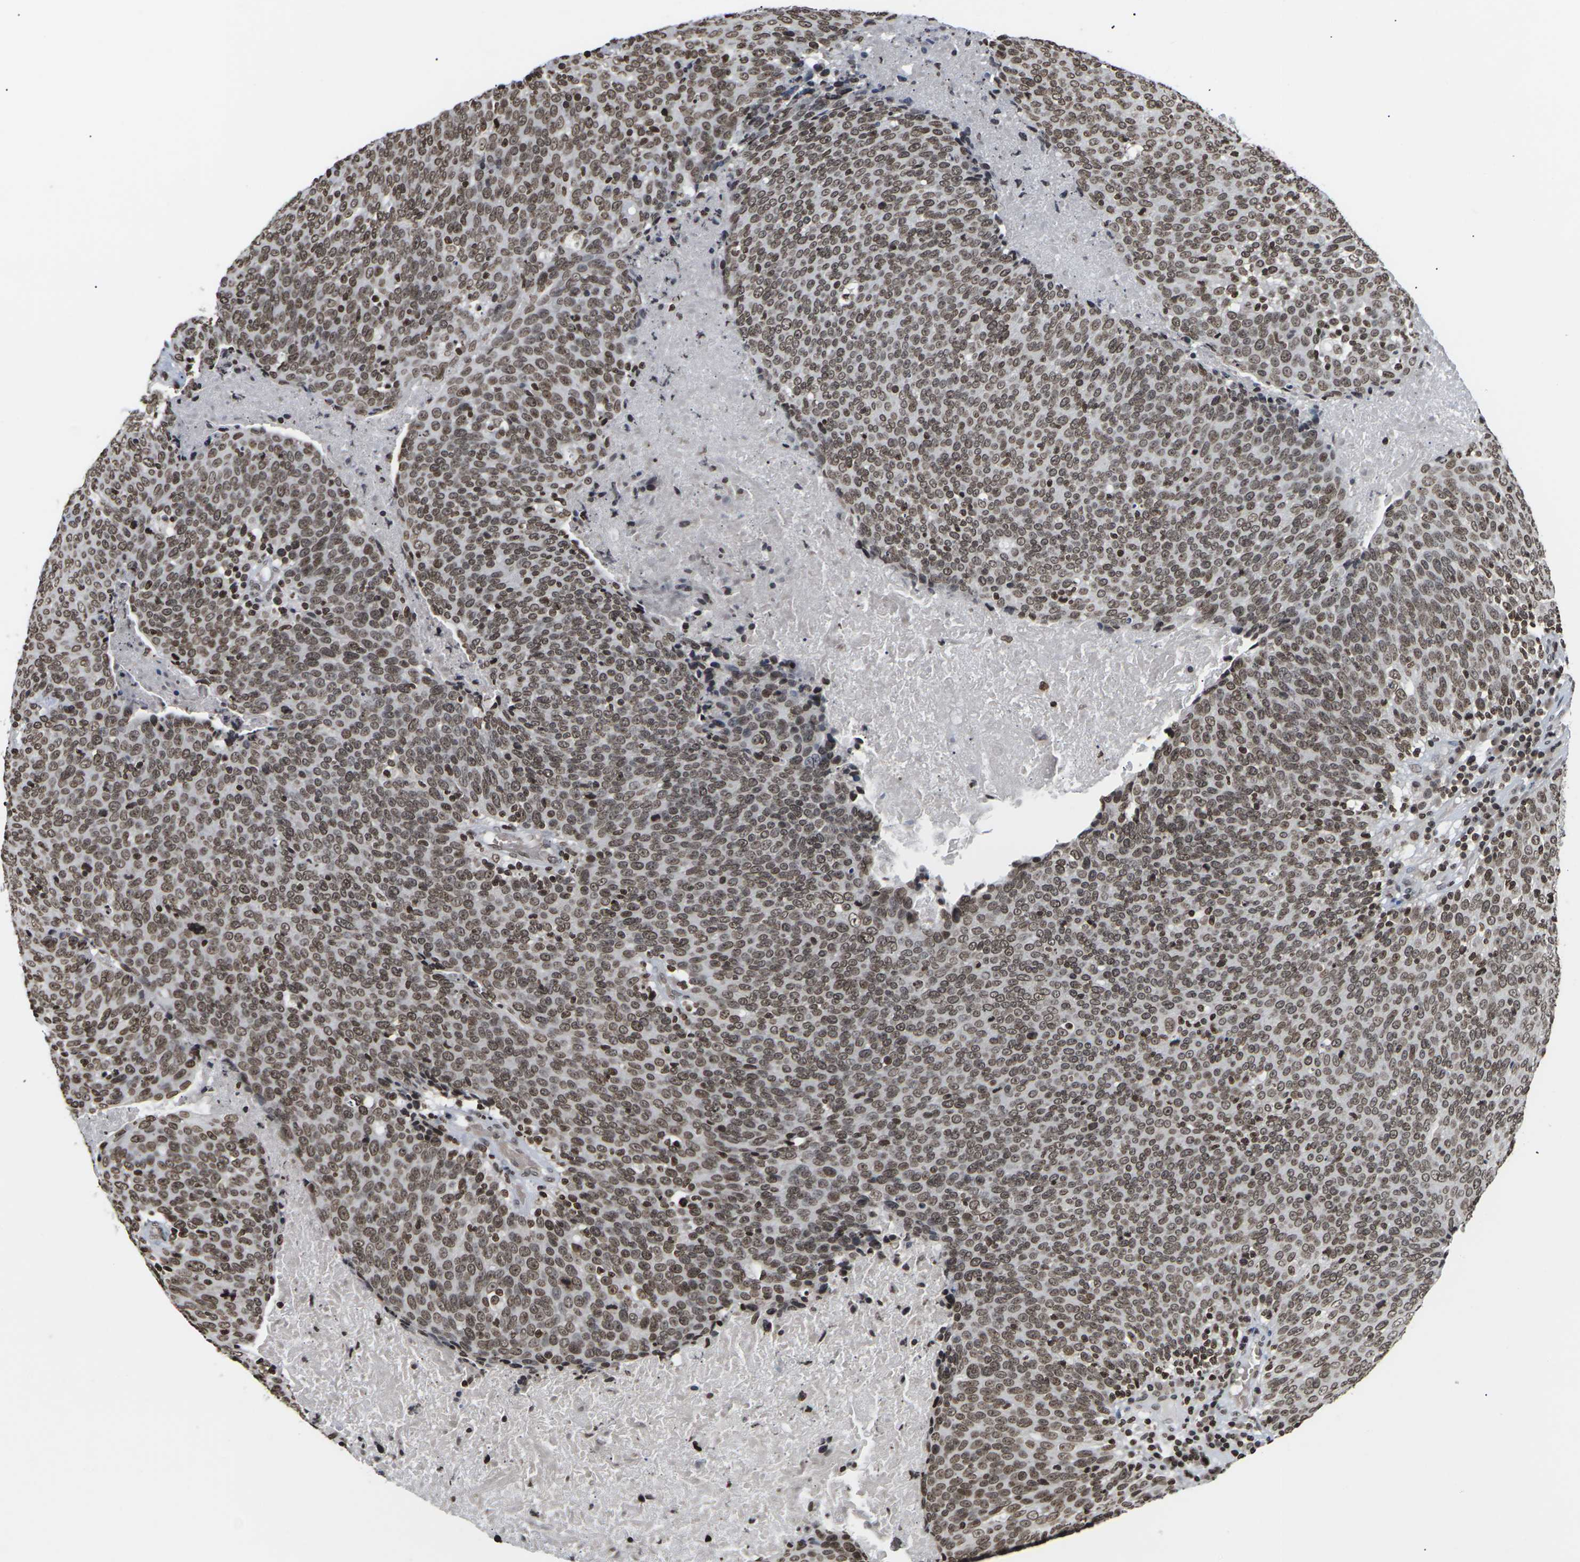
{"staining": {"intensity": "moderate", "quantity": ">75%", "location": "nuclear"}, "tissue": "head and neck cancer", "cell_type": "Tumor cells", "image_type": "cancer", "snomed": [{"axis": "morphology", "description": "Squamous cell carcinoma, NOS"}, {"axis": "morphology", "description": "Squamous cell carcinoma, metastatic, NOS"}, {"axis": "topography", "description": "Lymph node"}, {"axis": "topography", "description": "Head-Neck"}], "caption": "Tumor cells show medium levels of moderate nuclear staining in approximately >75% of cells in metastatic squamous cell carcinoma (head and neck).", "gene": "ETV5", "patient": {"sex": "male", "age": 62}}